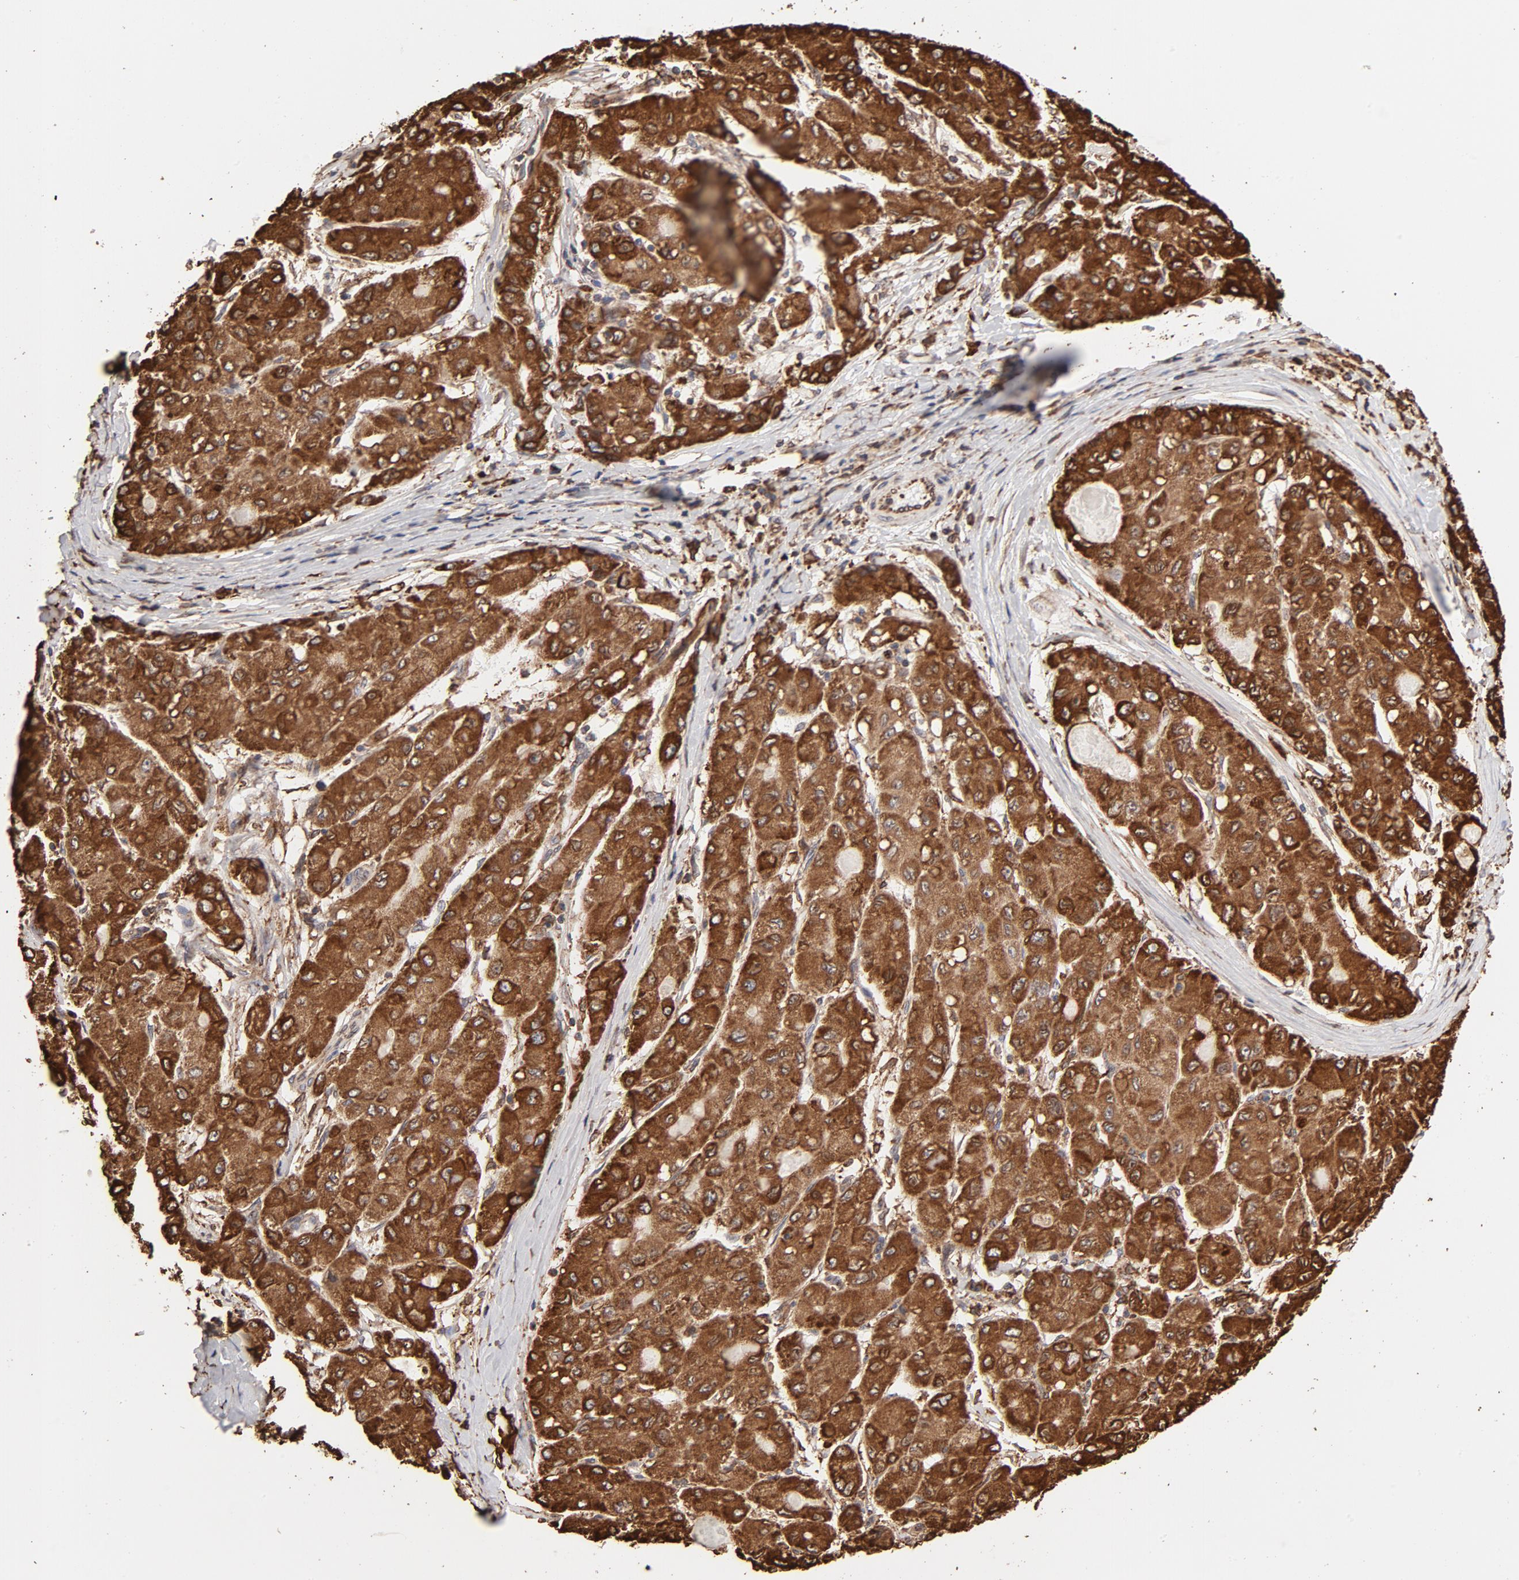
{"staining": {"intensity": "strong", "quantity": ">75%", "location": "cytoplasmic/membranous"}, "tissue": "liver cancer", "cell_type": "Tumor cells", "image_type": "cancer", "snomed": [{"axis": "morphology", "description": "Carcinoma, Hepatocellular, NOS"}, {"axis": "topography", "description": "Liver"}], "caption": "Hepatocellular carcinoma (liver) stained for a protein reveals strong cytoplasmic/membranous positivity in tumor cells.", "gene": "CANX", "patient": {"sex": "male", "age": 80}}